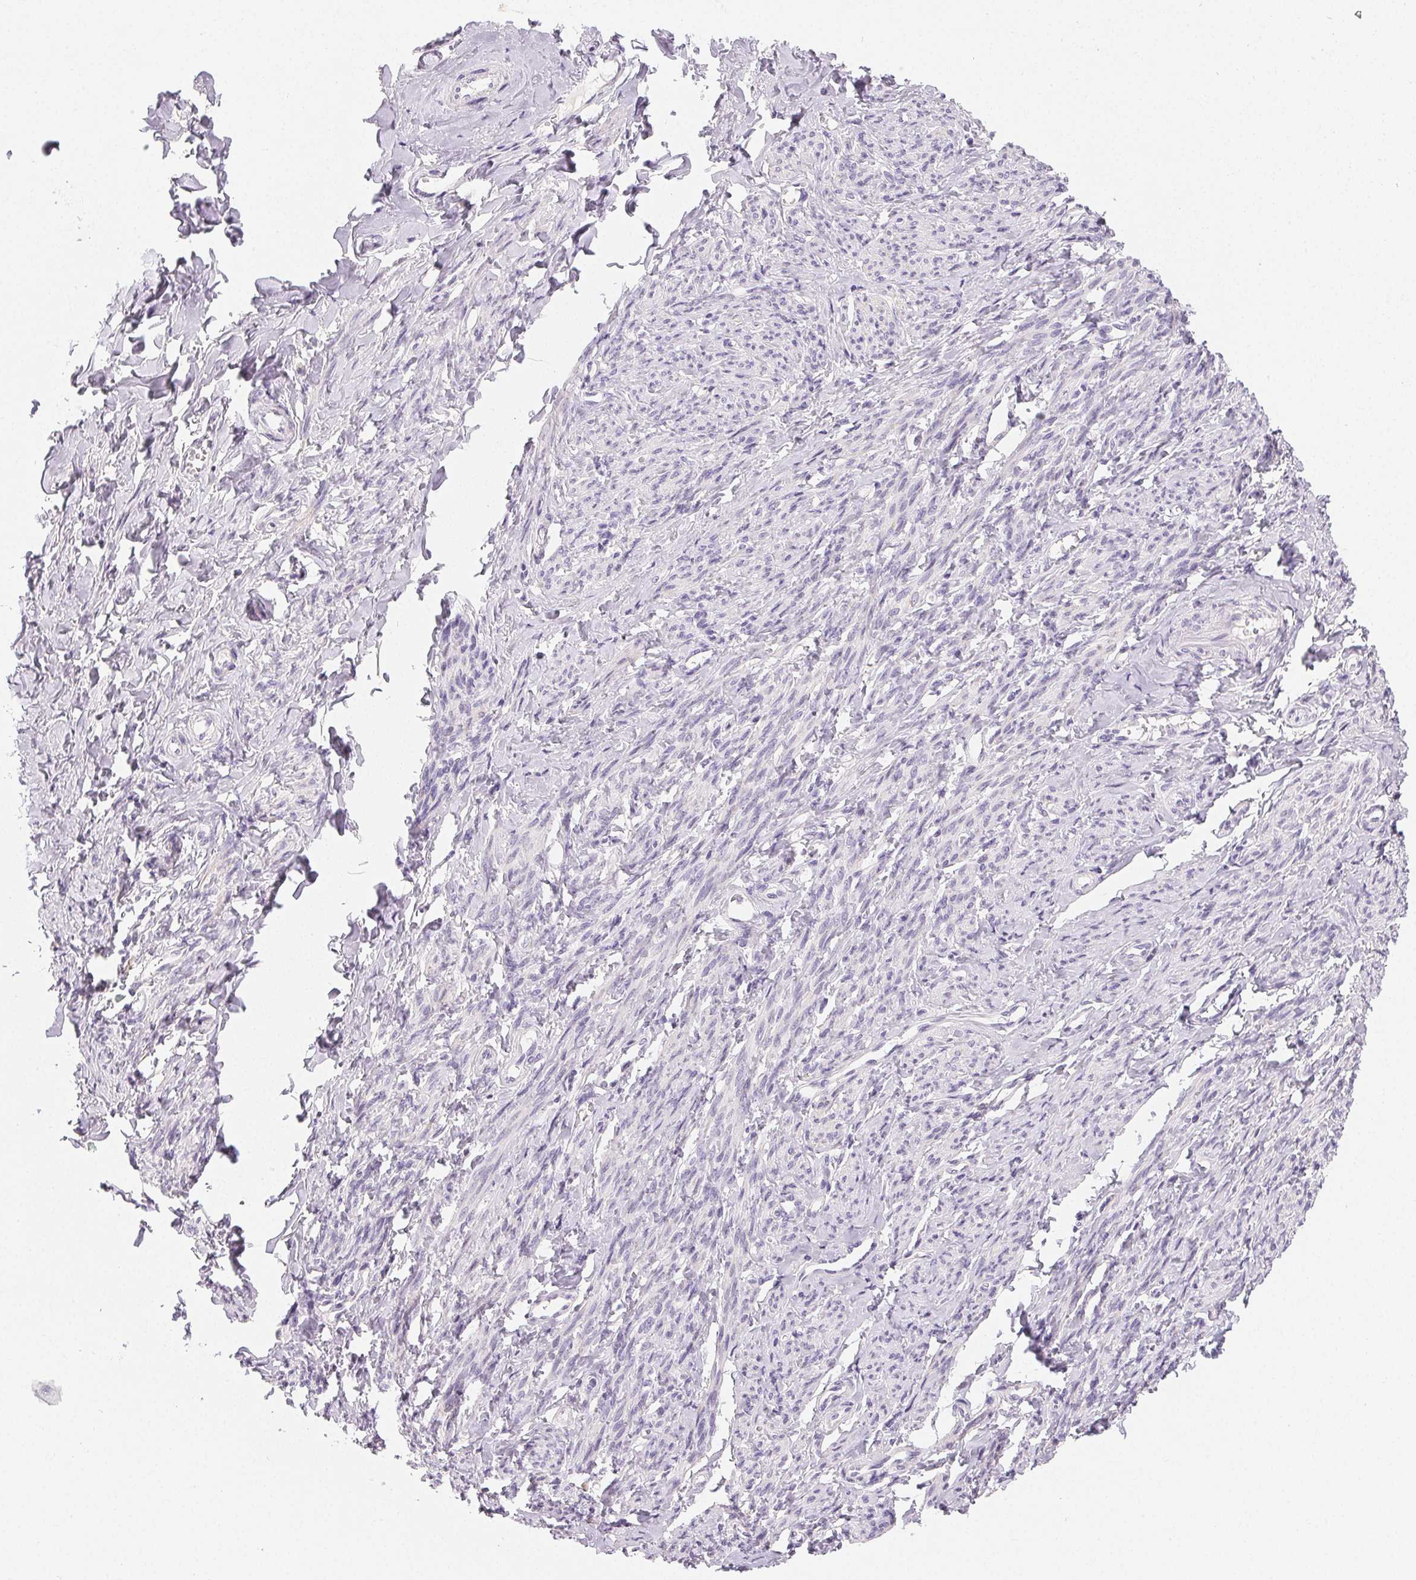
{"staining": {"intensity": "moderate", "quantity": "<25%", "location": "cytoplasmic/membranous"}, "tissue": "smooth muscle", "cell_type": "Smooth muscle cells", "image_type": "normal", "snomed": [{"axis": "morphology", "description": "Normal tissue, NOS"}, {"axis": "topography", "description": "Smooth muscle"}], "caption": "Unremarkable smooth muscle was stained to show a protein in brown. There is low levels of moderate cytoplasmic/membranous expression in about <25% of smooth muscle cells. The staining was performed using DAB to visualize the protein expression in brown, while the nuclei were stained in blue with hematoxylin (Magnification: 20x).", "gene": "MIOX", "patient": {"sex": "female", "age": 65}}